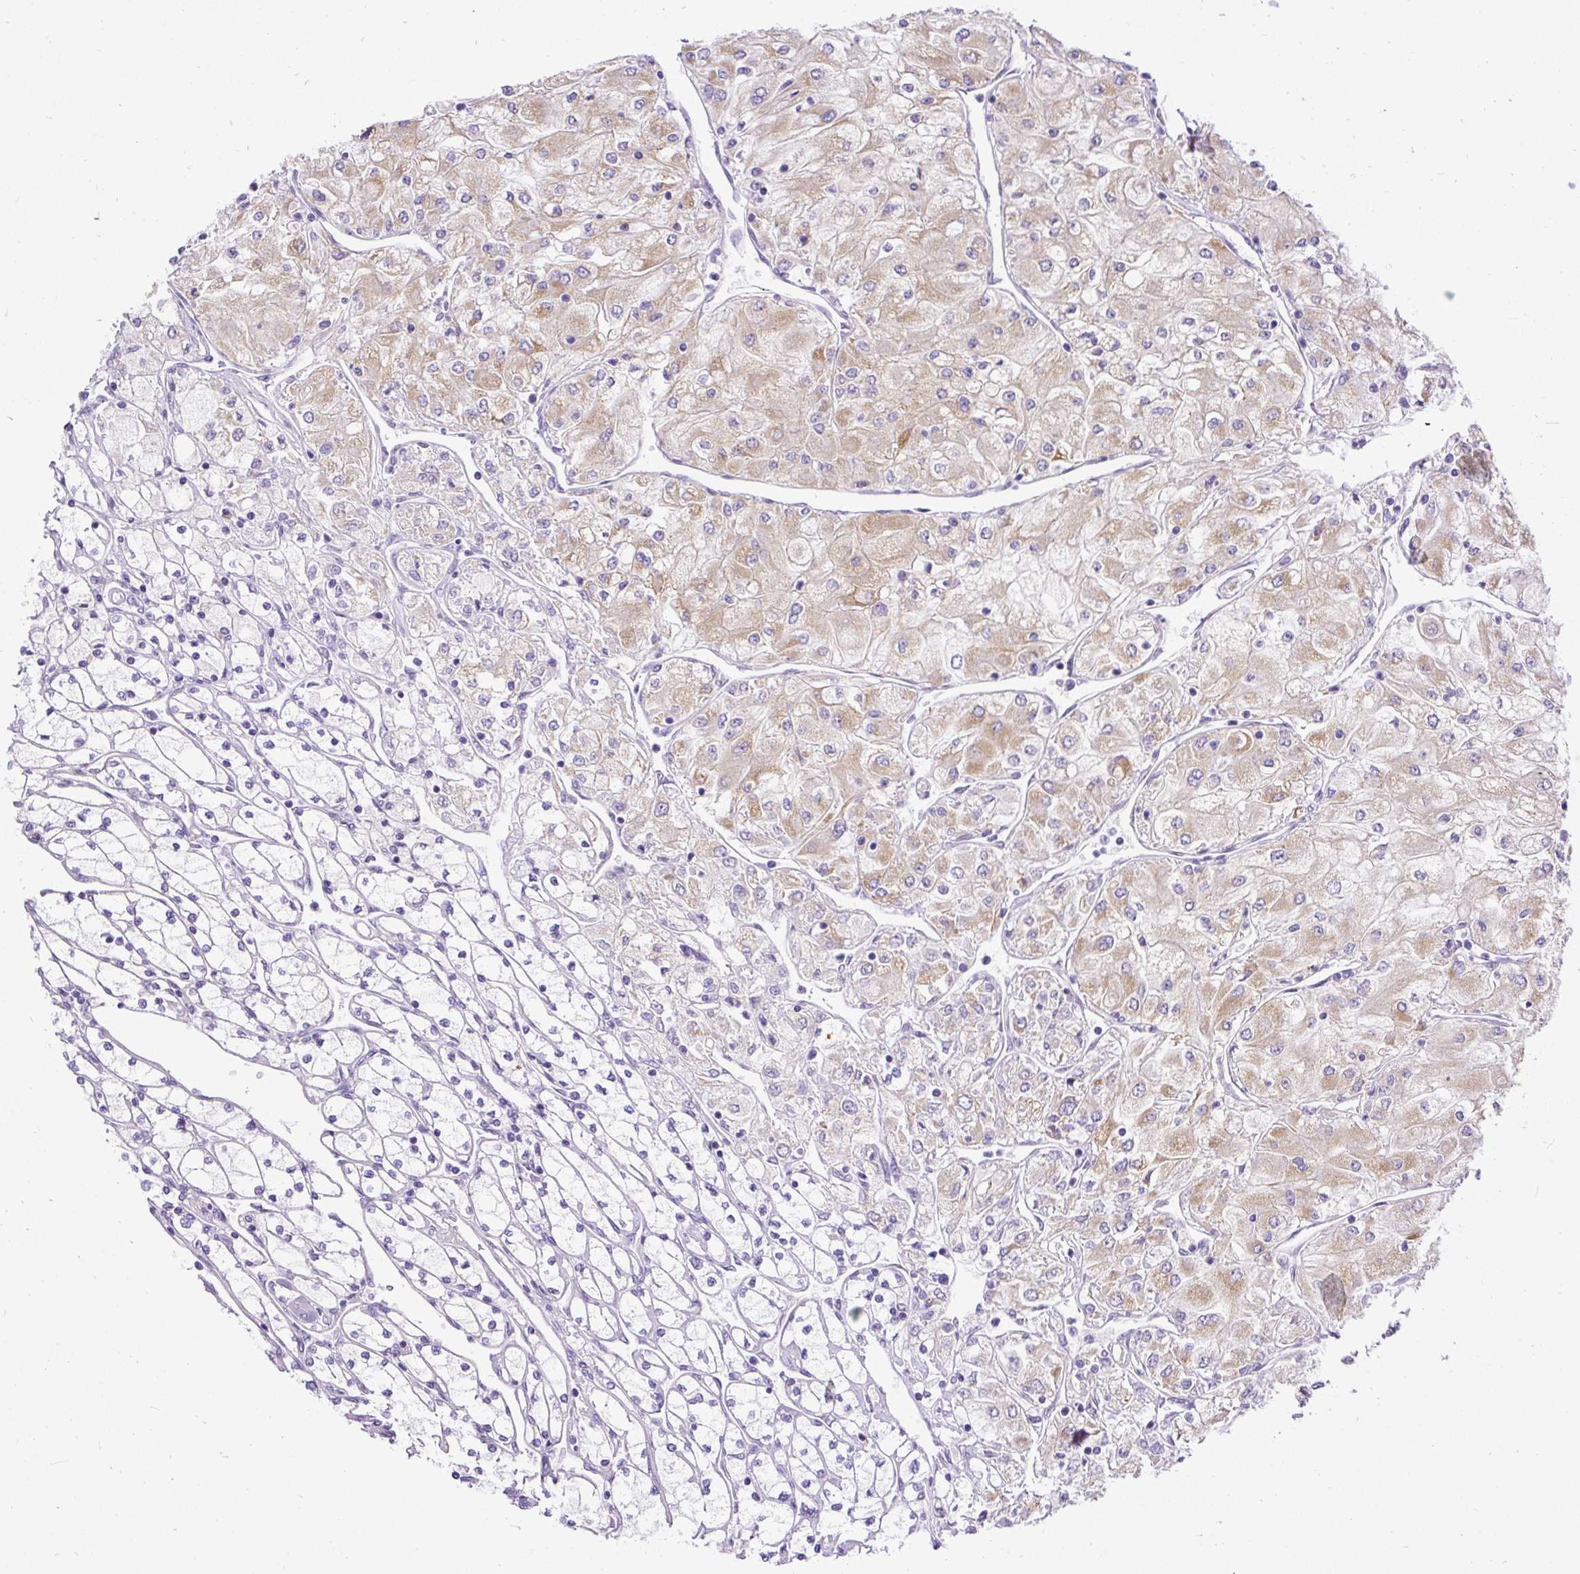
{"staining": {"intensity": "weak", "quantity": ">75%", "location": "cytoplasmic/membranous"}, "tissue": "renal cancer", "cell_type": "Tumor cells", "image_type": "cancer", "snomed": [{"axis": "morphology", "description": "Adenocarcinoma, NOS"}, {"axis": "topography", "description": "Kidney"}], "caption": "Renal cancer tissue shows weak cytoplasmic/membranous expression in about >75% of tumor cells, visualized by immunohistochemistry.", "gene": "SYBU", "patient": {"sex": "male", "age": 80}}